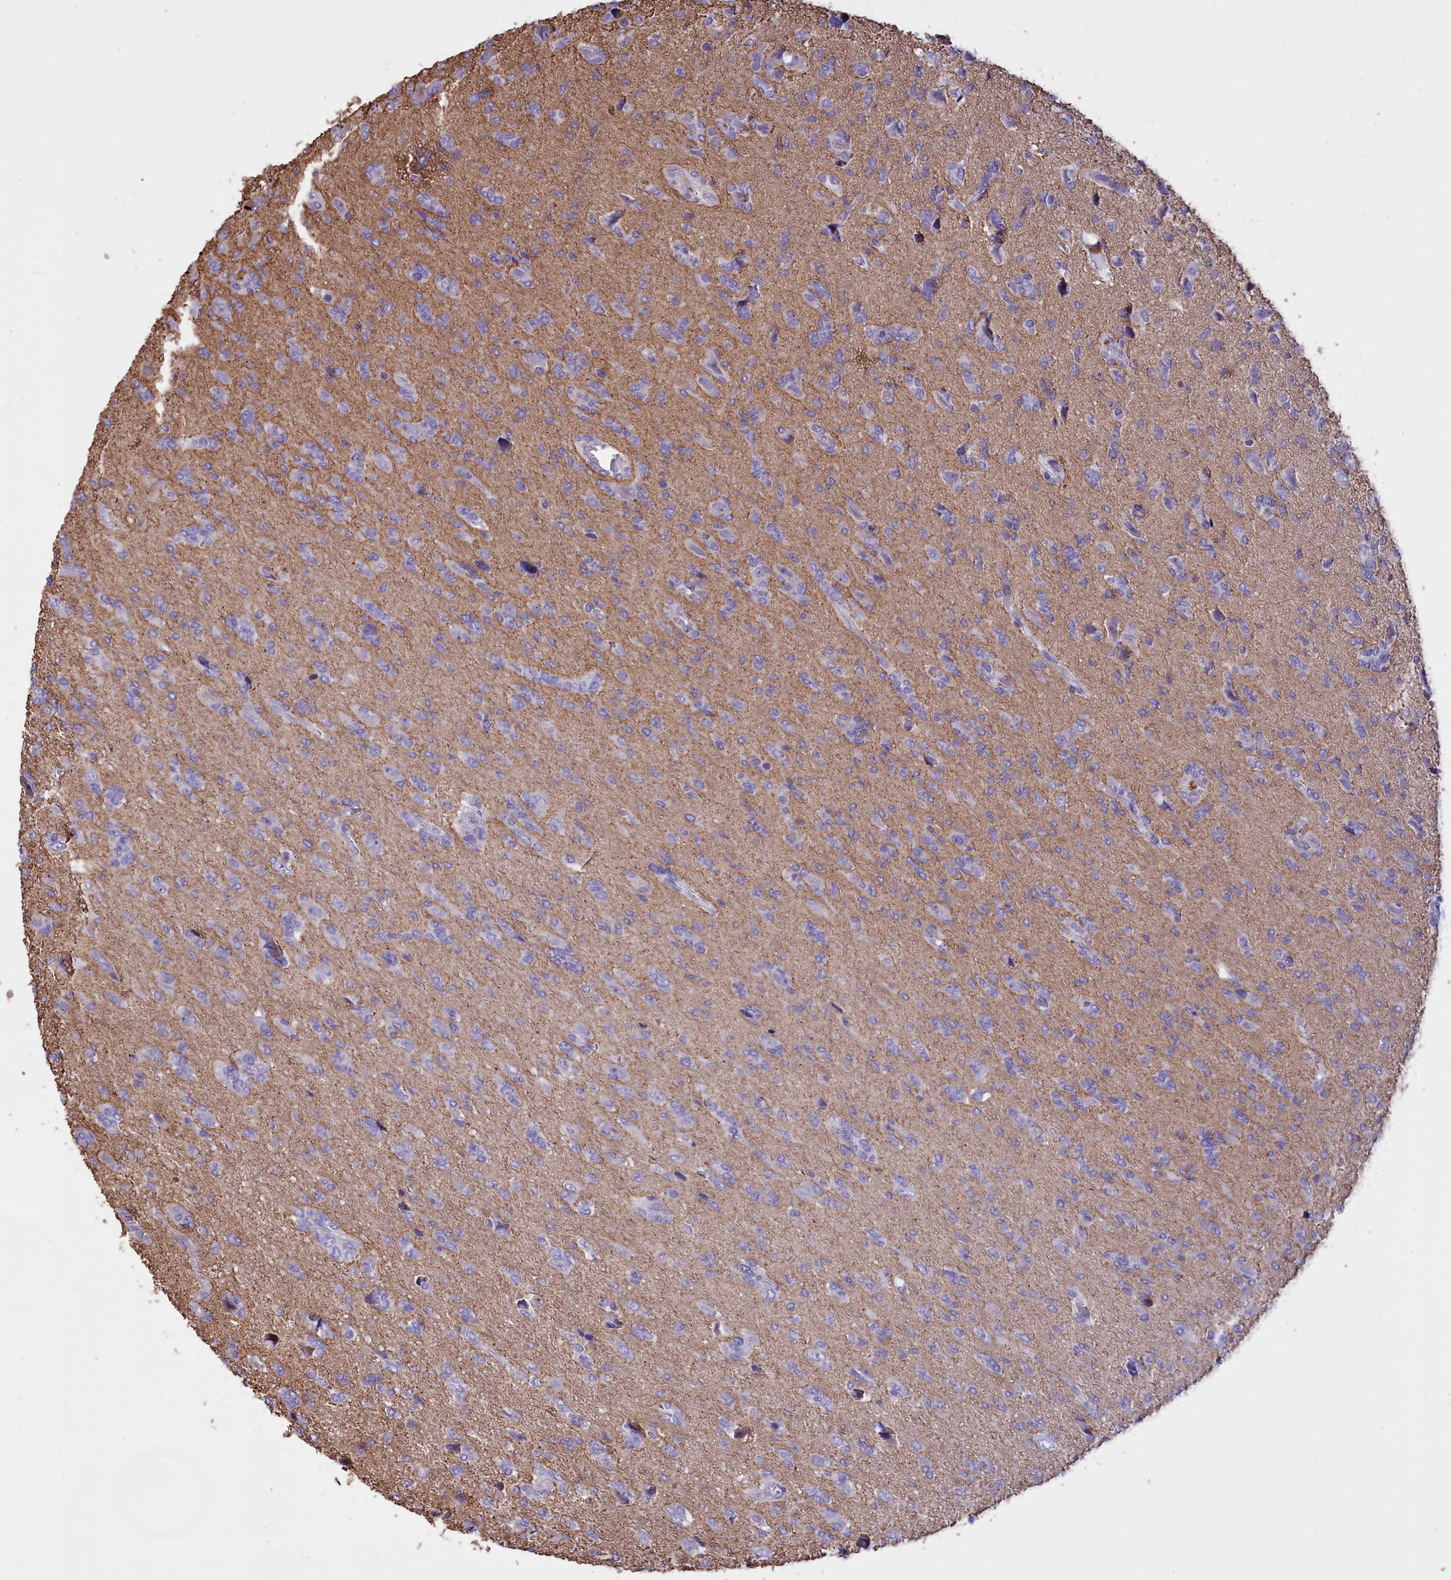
{"staining": {"intensity": "negative", "quantity": "none", "location": "none"}, "tissue": "glioma", "cell_type": "Tumor cells", "image_type": "cancer", "snomed": [{"axis": "morphology", "description": "Glioma, malignant, High grade"}, {"axis": "topography", "description": "Brain"}], "caption": "Immunohistochemical staining of glioma reveals no significant positivity in tumor cells.", "gene": "FAM149B1", "patient": {"sex": "female", "age": 59}}